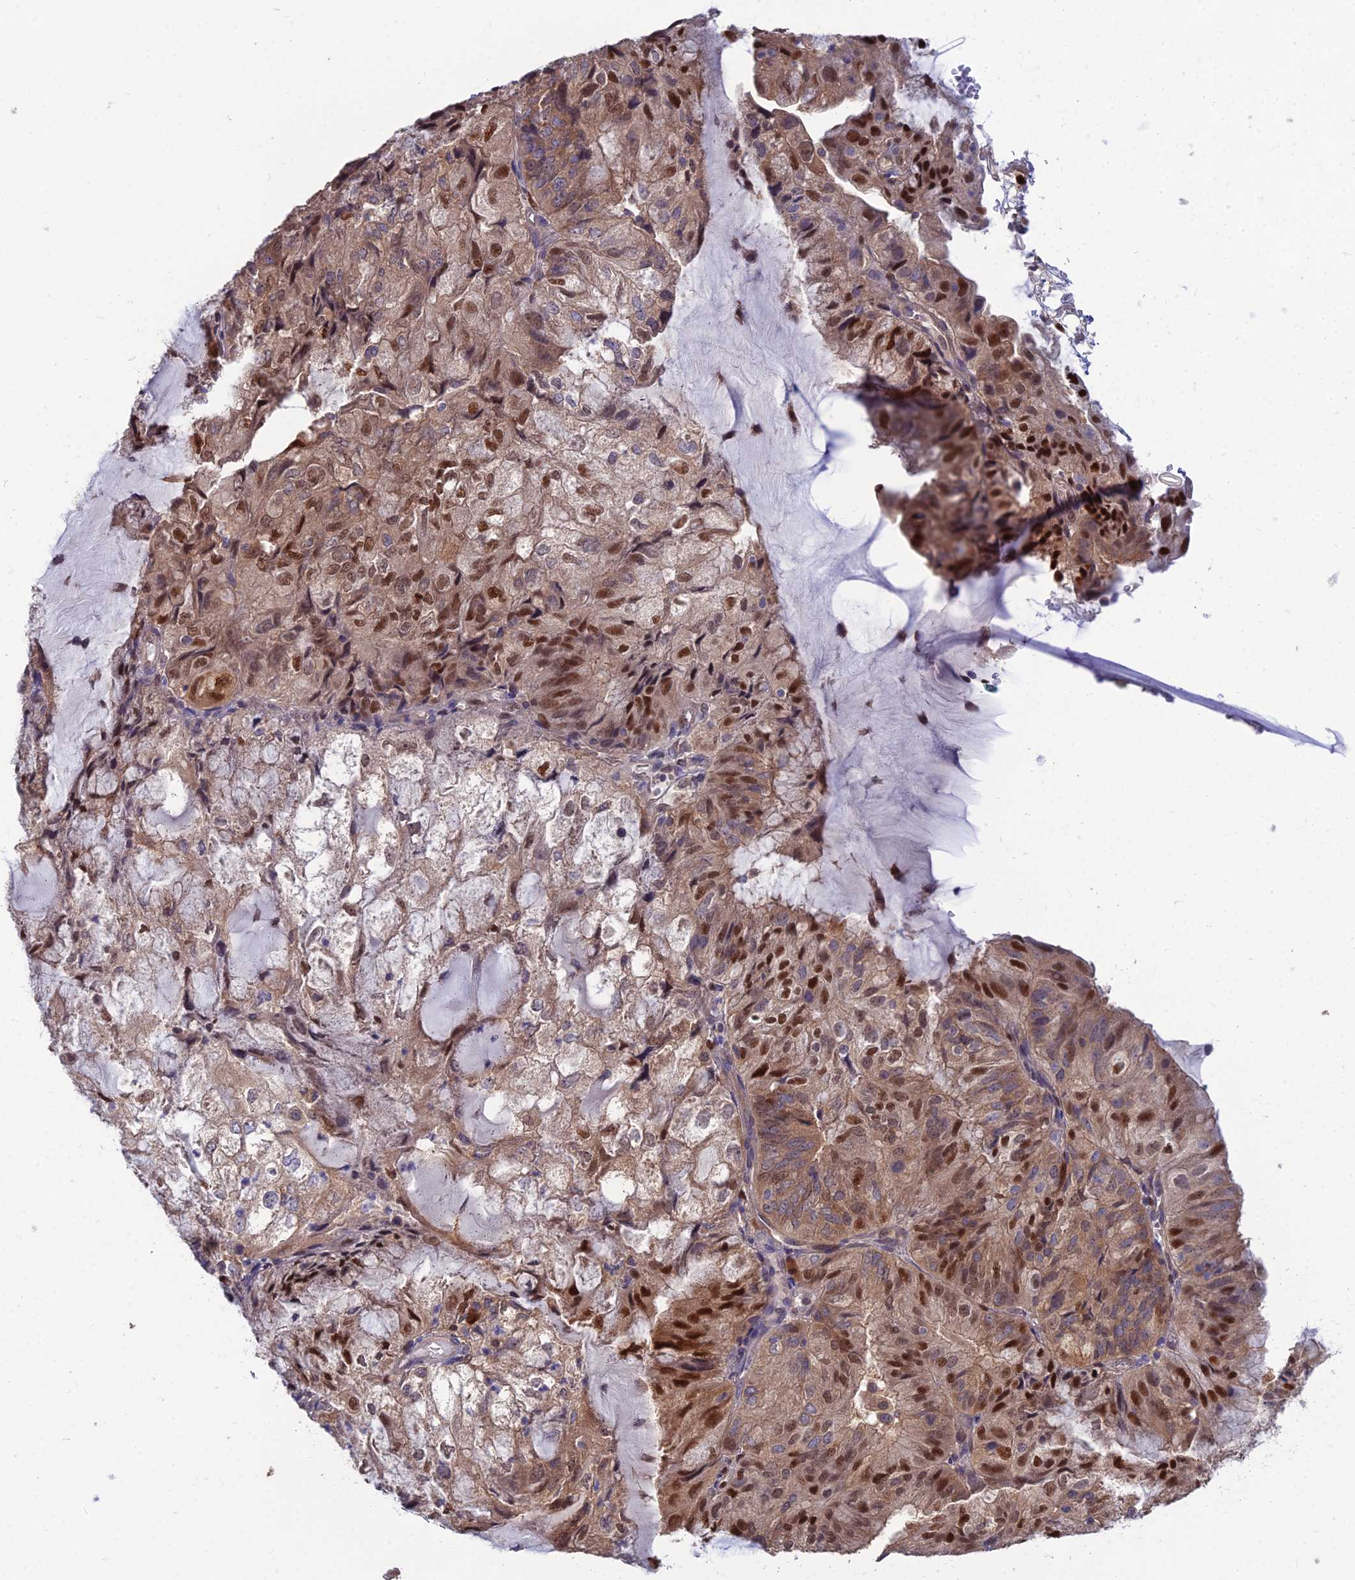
{"staining": {"intensity": "strong", "quantity": ">75%", "location": "cytoplasmic/membranous,nuclear"}, "tissue": "endometrial cancer", "cell_type": "Tumor cells", "image_type": "cancer", "snomed": [{"axis": "morphology", "description": "Adenocarcinoma, NOS"}, {"axis": "topography", "description": "Endometrium"}], "caption": "A high-resolution micrograph shows immunohistochemistry (IHC) staining of endometrial cancer, which exhibits strong cytoplasmic/membranous and nuclear positivity in about >75% of tumor cells.", "gene": "DNPEP", "patient": {"sex": "female", "age": 81}}